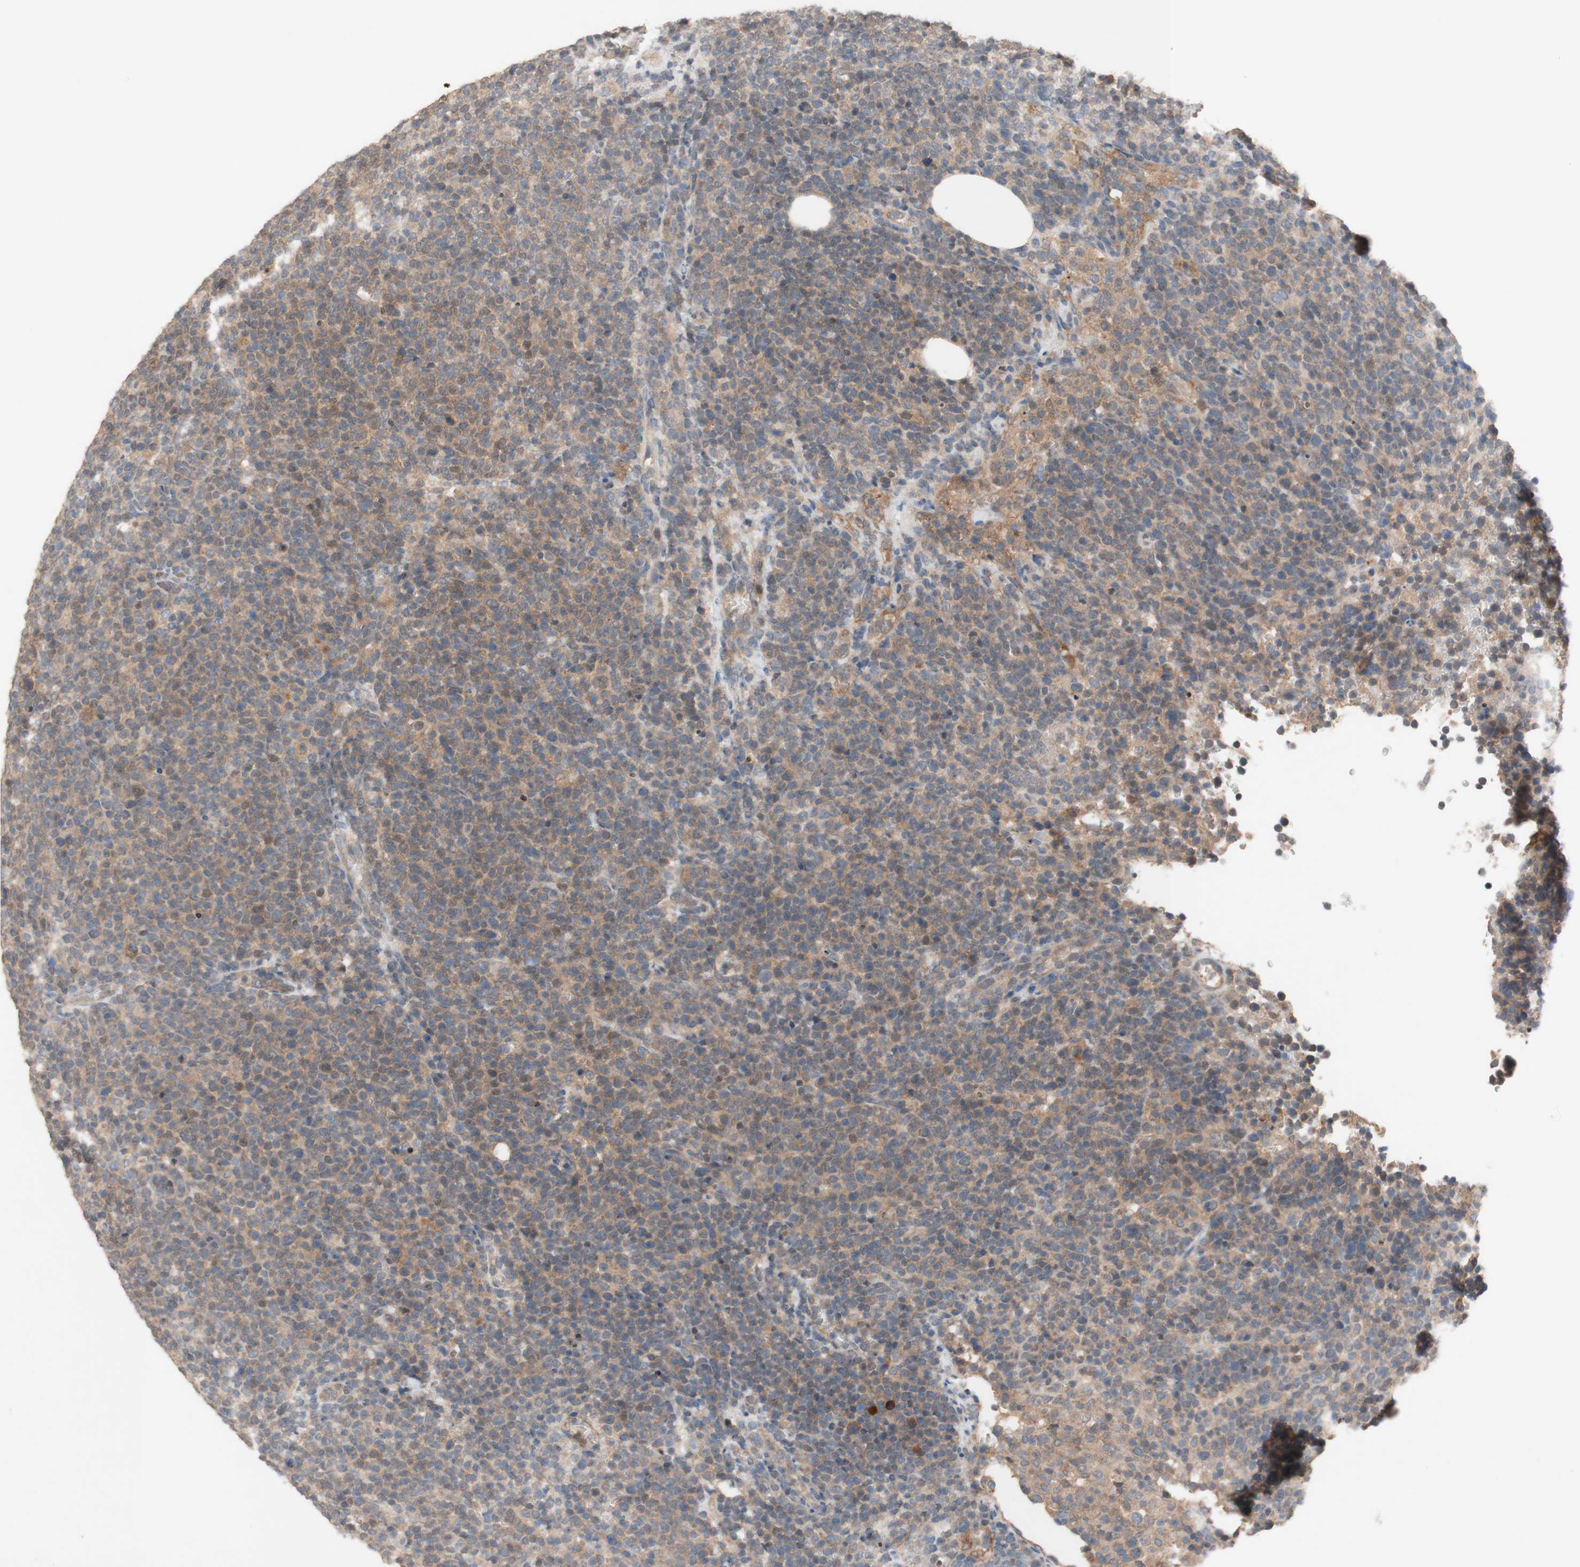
{"staining": {"intensity": "weak", "quantity": ">75%", "location": "cytoplasmic/membranous"}, "tissue": "lymphoma", "cell_type": "Tumor cells", "image_type": "cancer", "snomed": [{"axis": "morphology", "description": "Malignant lymphoma, non-Hodgkin's type, High grade"}, {"axis": "topography", "description": "Lymph node"}], "caption": "Tumor cells reveal weak cytoplasmic/membranous positivity in approximately >75% of cells in malignant lymphoma, non-Hodgkin's type (high-grade). The staining was performed using DAB (3,3'-diaminobenzidine), with brown indicating positive protein expression. Nuclei are stained blue with hematoxylin.", "gene": "PEX2", "patient": {"sex": "male", "age": 61}}